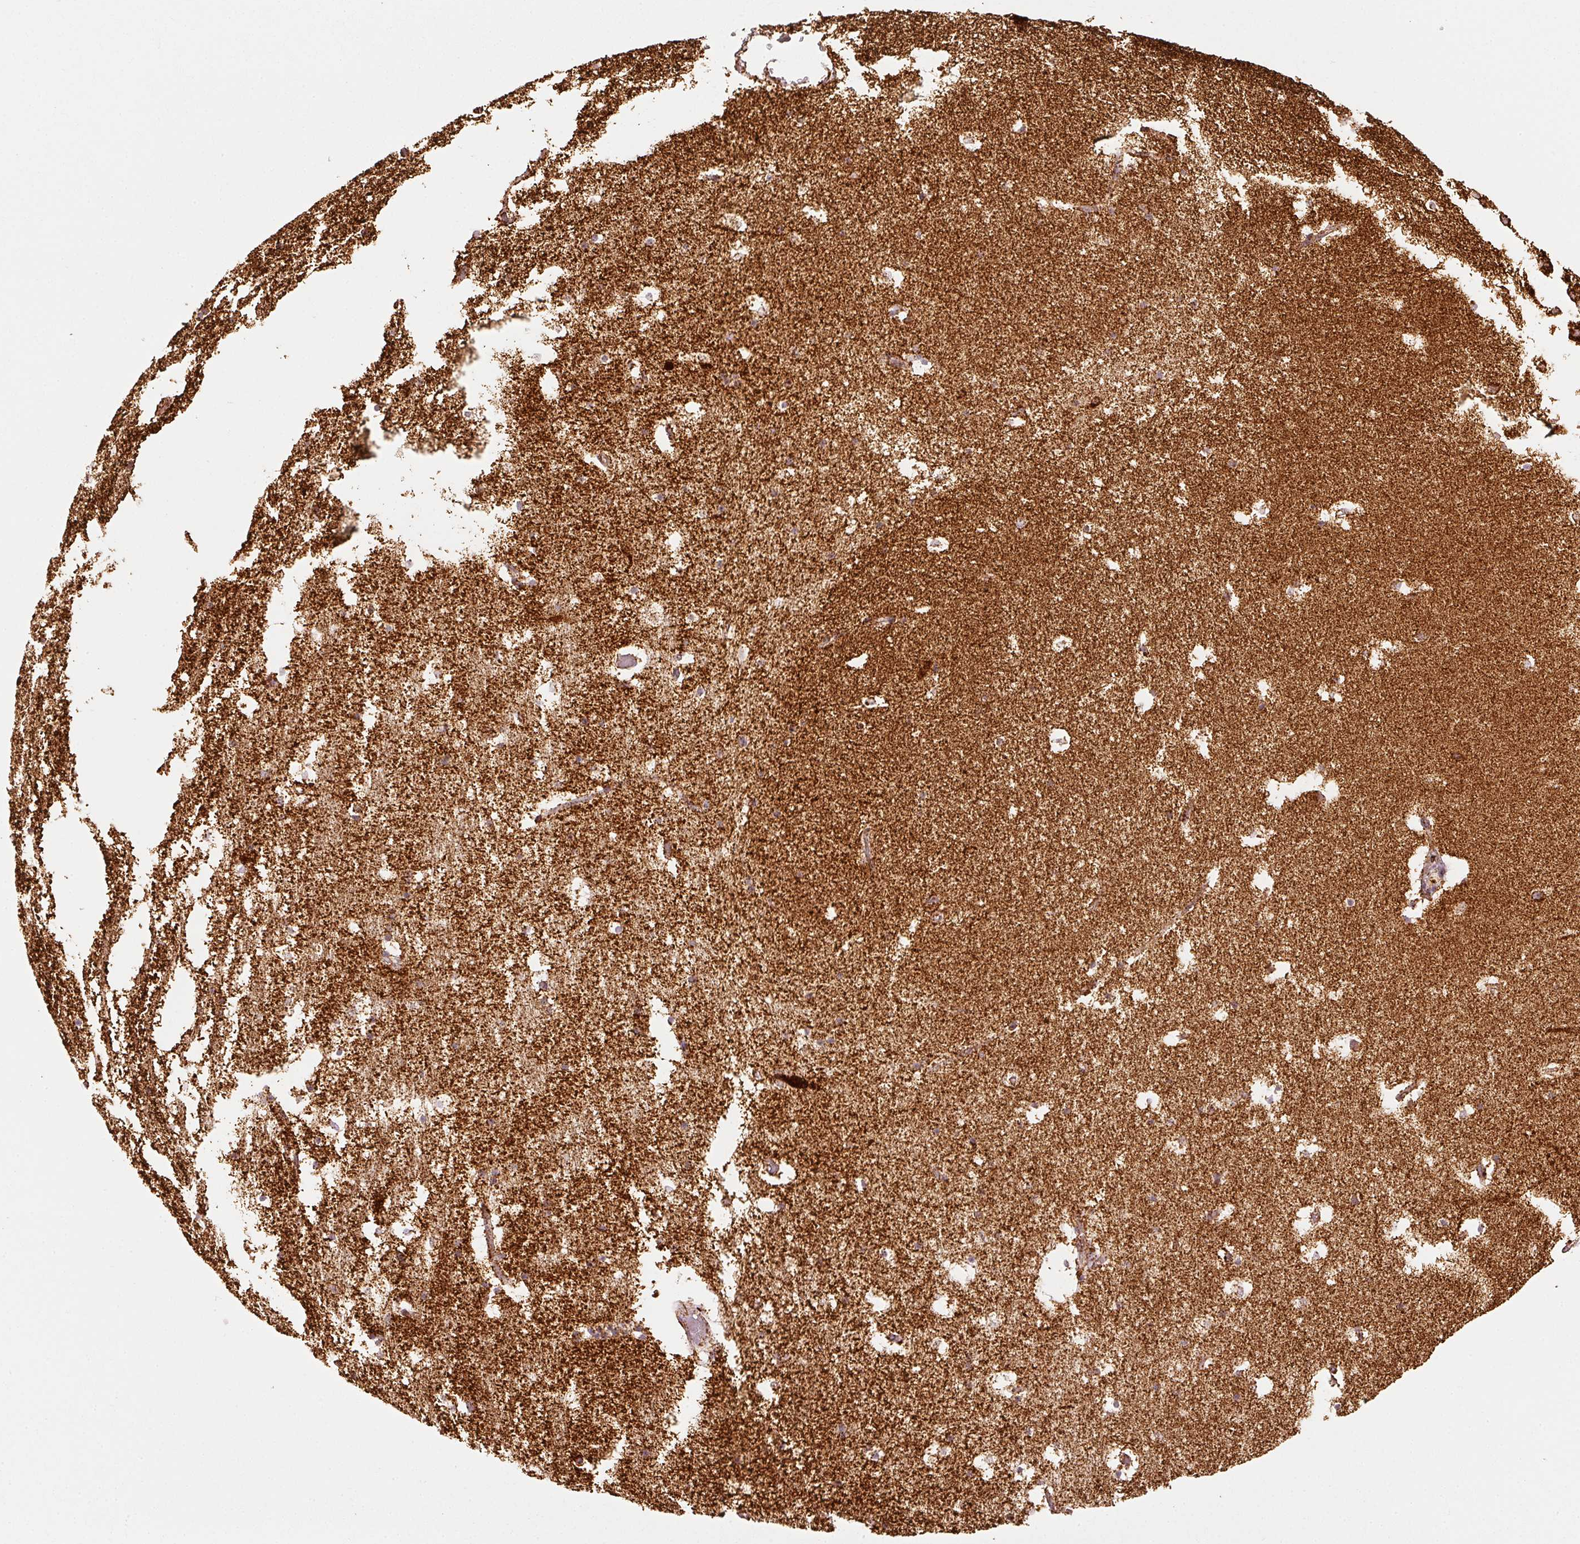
{"staining": {"intensity": "moderate", "quantity": "25%-75%", "location": "cytoplasmic/membranous"}, "tissue": "hippocampus", "cell_type": "Glial cells", "image_type": "normal", "snomed": [{"axis": "morphology", "description": "Normal tissue, NOS"}, {"axis": "topography", "description": "Hippocampus"}], "caption": "A high-resolution micrograph shows IHC staining of normal hippocampus, which exhibits moderate cytoplasmic/membranous staining in approximately 25%-75% of glial cells.", "gene": "MT", "patient": {"sex": "female", "age": 52}}